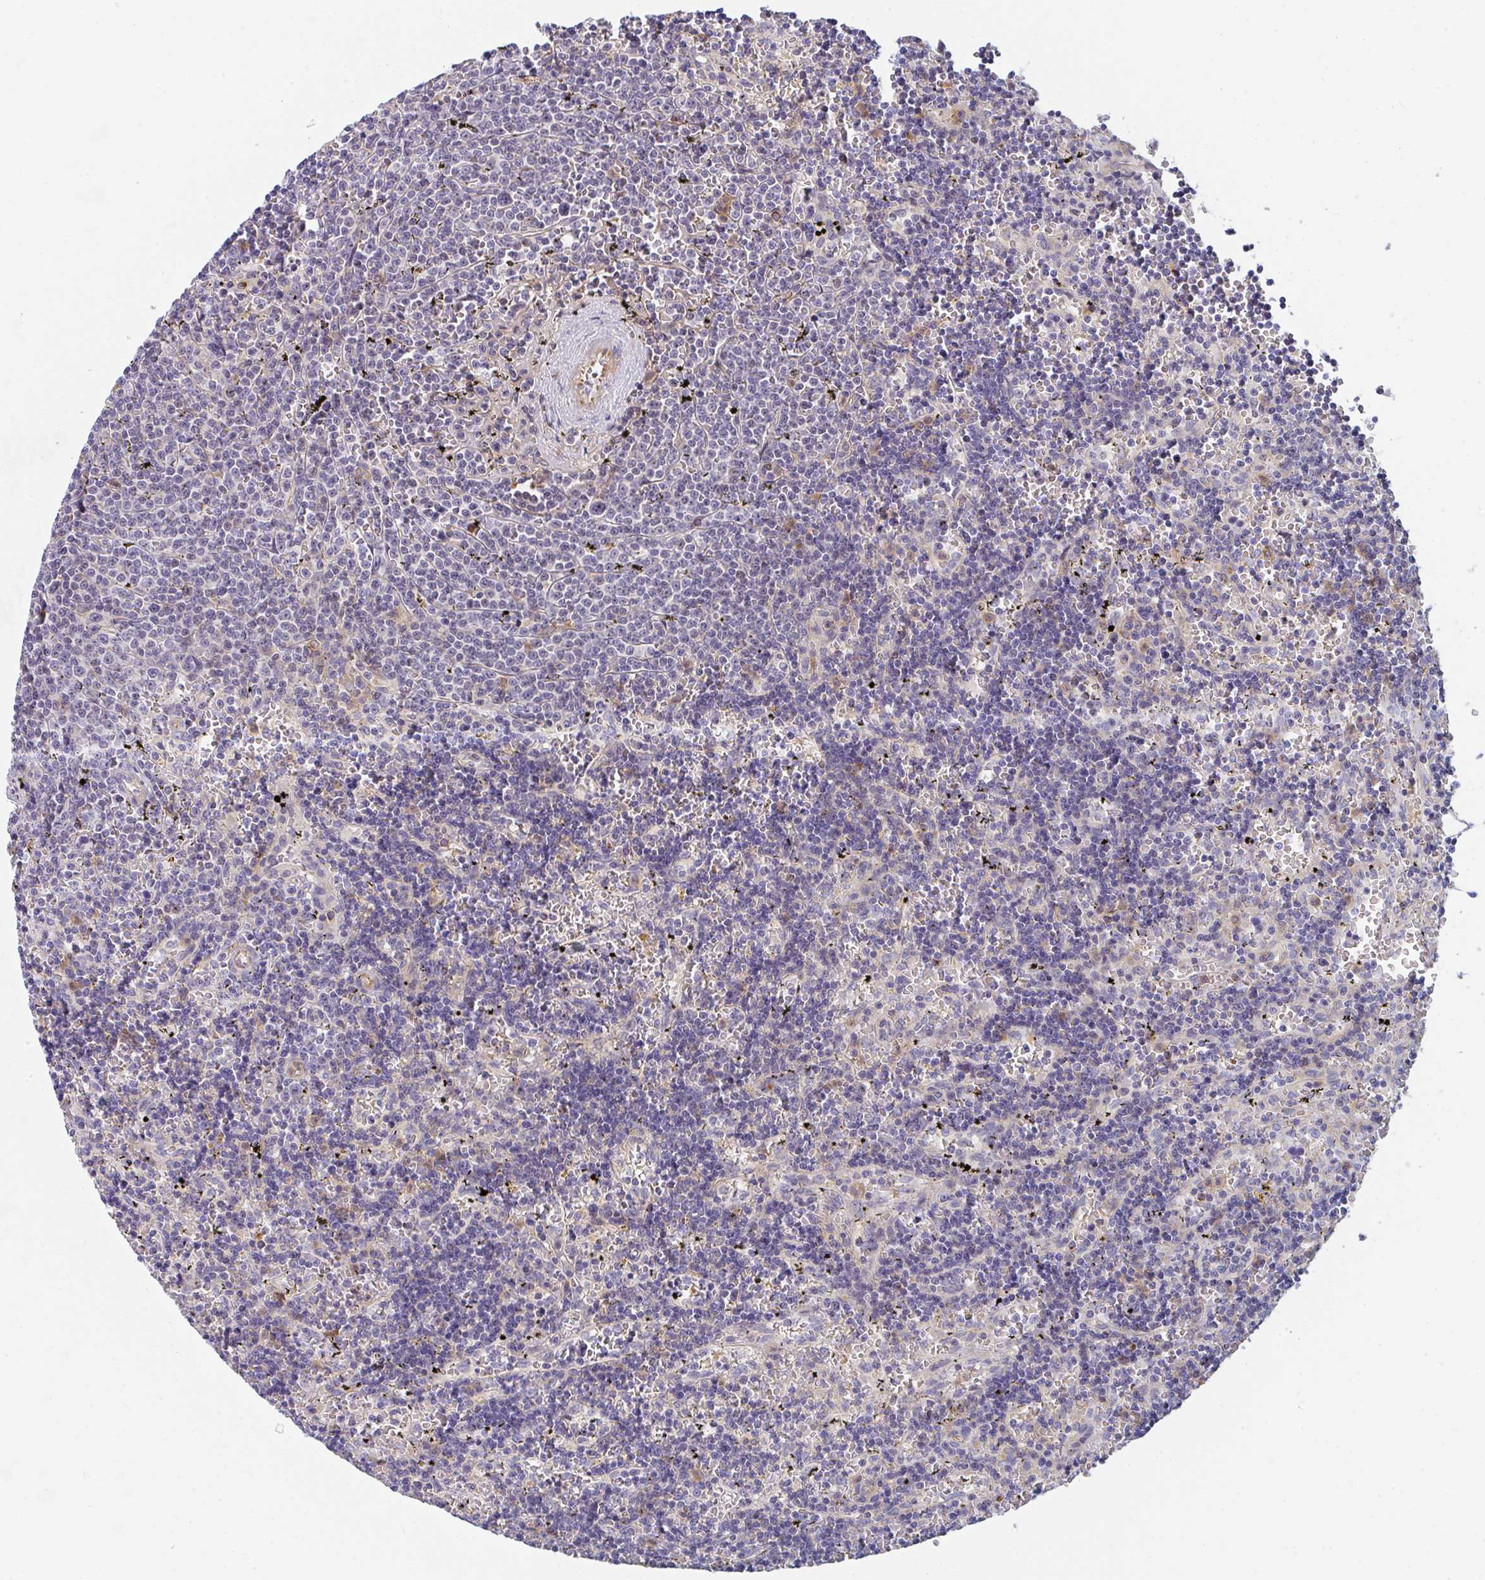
{"staining": {"intensity": "negative", "quantity": "none", "location": "none"}, "tissue": "lymphoma", "cell_type": "Tumor cells", "image_type": "cancer", "snomed": [{"axis": "morphology", "description": "Malignant lymphoma, non-Hodgkin's type, Low grade"}, {"axis": "topography", "description": "Spleen"}], "caption": "Lymphoma was stained to show a protein in brown. There is no significant staining in tumor cells.", "gene": "KLHL33", "patient": {"sex": "male", "age": 60}}